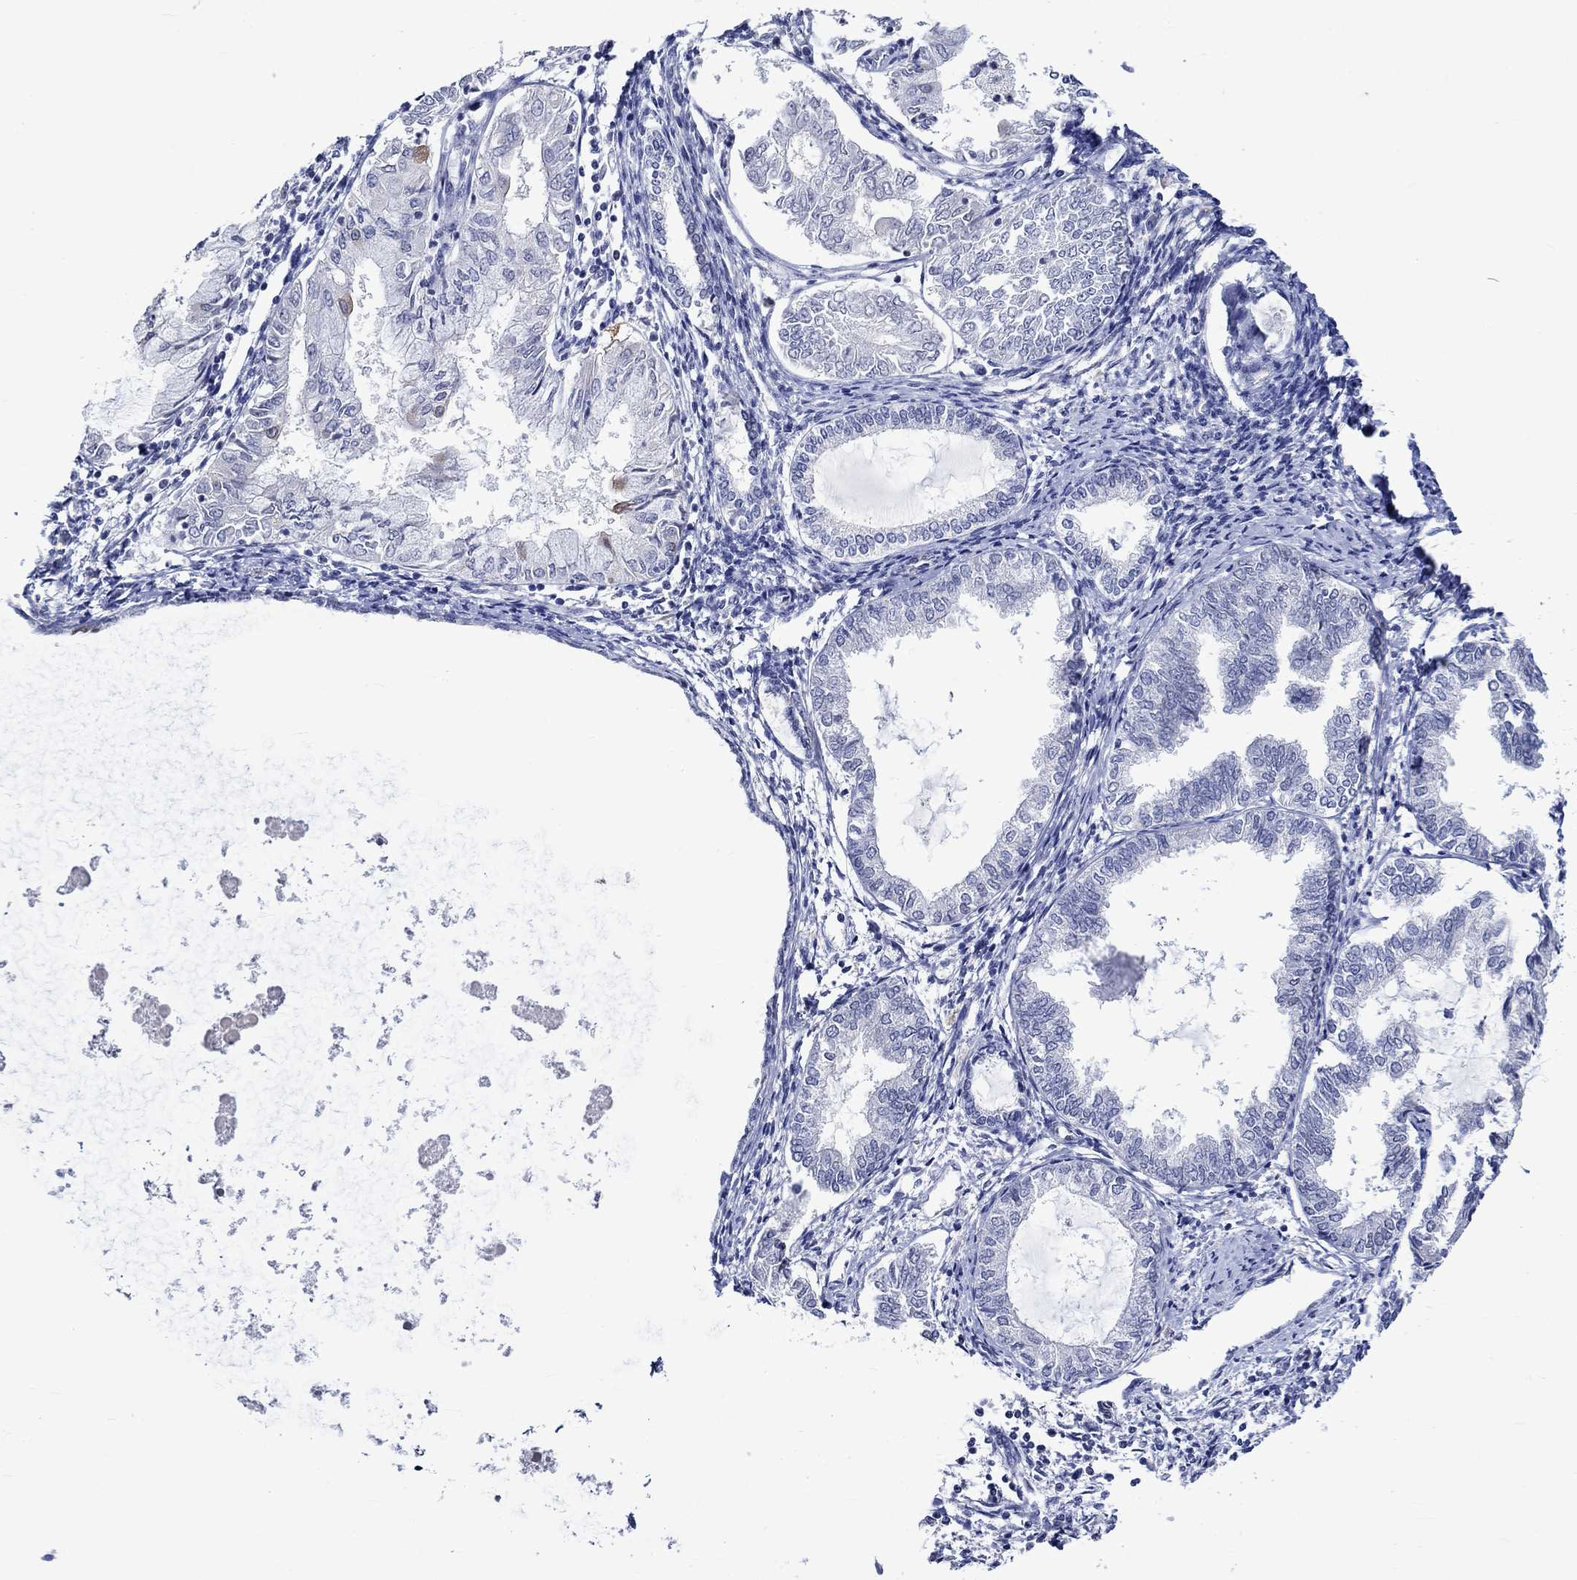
{"staining": {"intensity": "strong", "quantity": "<25%", "location": "cytoplasmic/membranous"}, "tissue": "endometrial cancer", "cell_type": "Tumor cells", "image_type": "cancer", "snomed": [{"axis": "morphology", "description": "Adenocarcinoma, NOS"}, {"axis": "topography", "description": "Endometrium"}], "caption": "Endometrial cancer (adenocarcinoma) tissue reveals strong cytoplasmic/membranous positivity in approximately <25% of tumor cells", "gene": "CRYAB", "patient": {"sex": "female", "age": 68}}